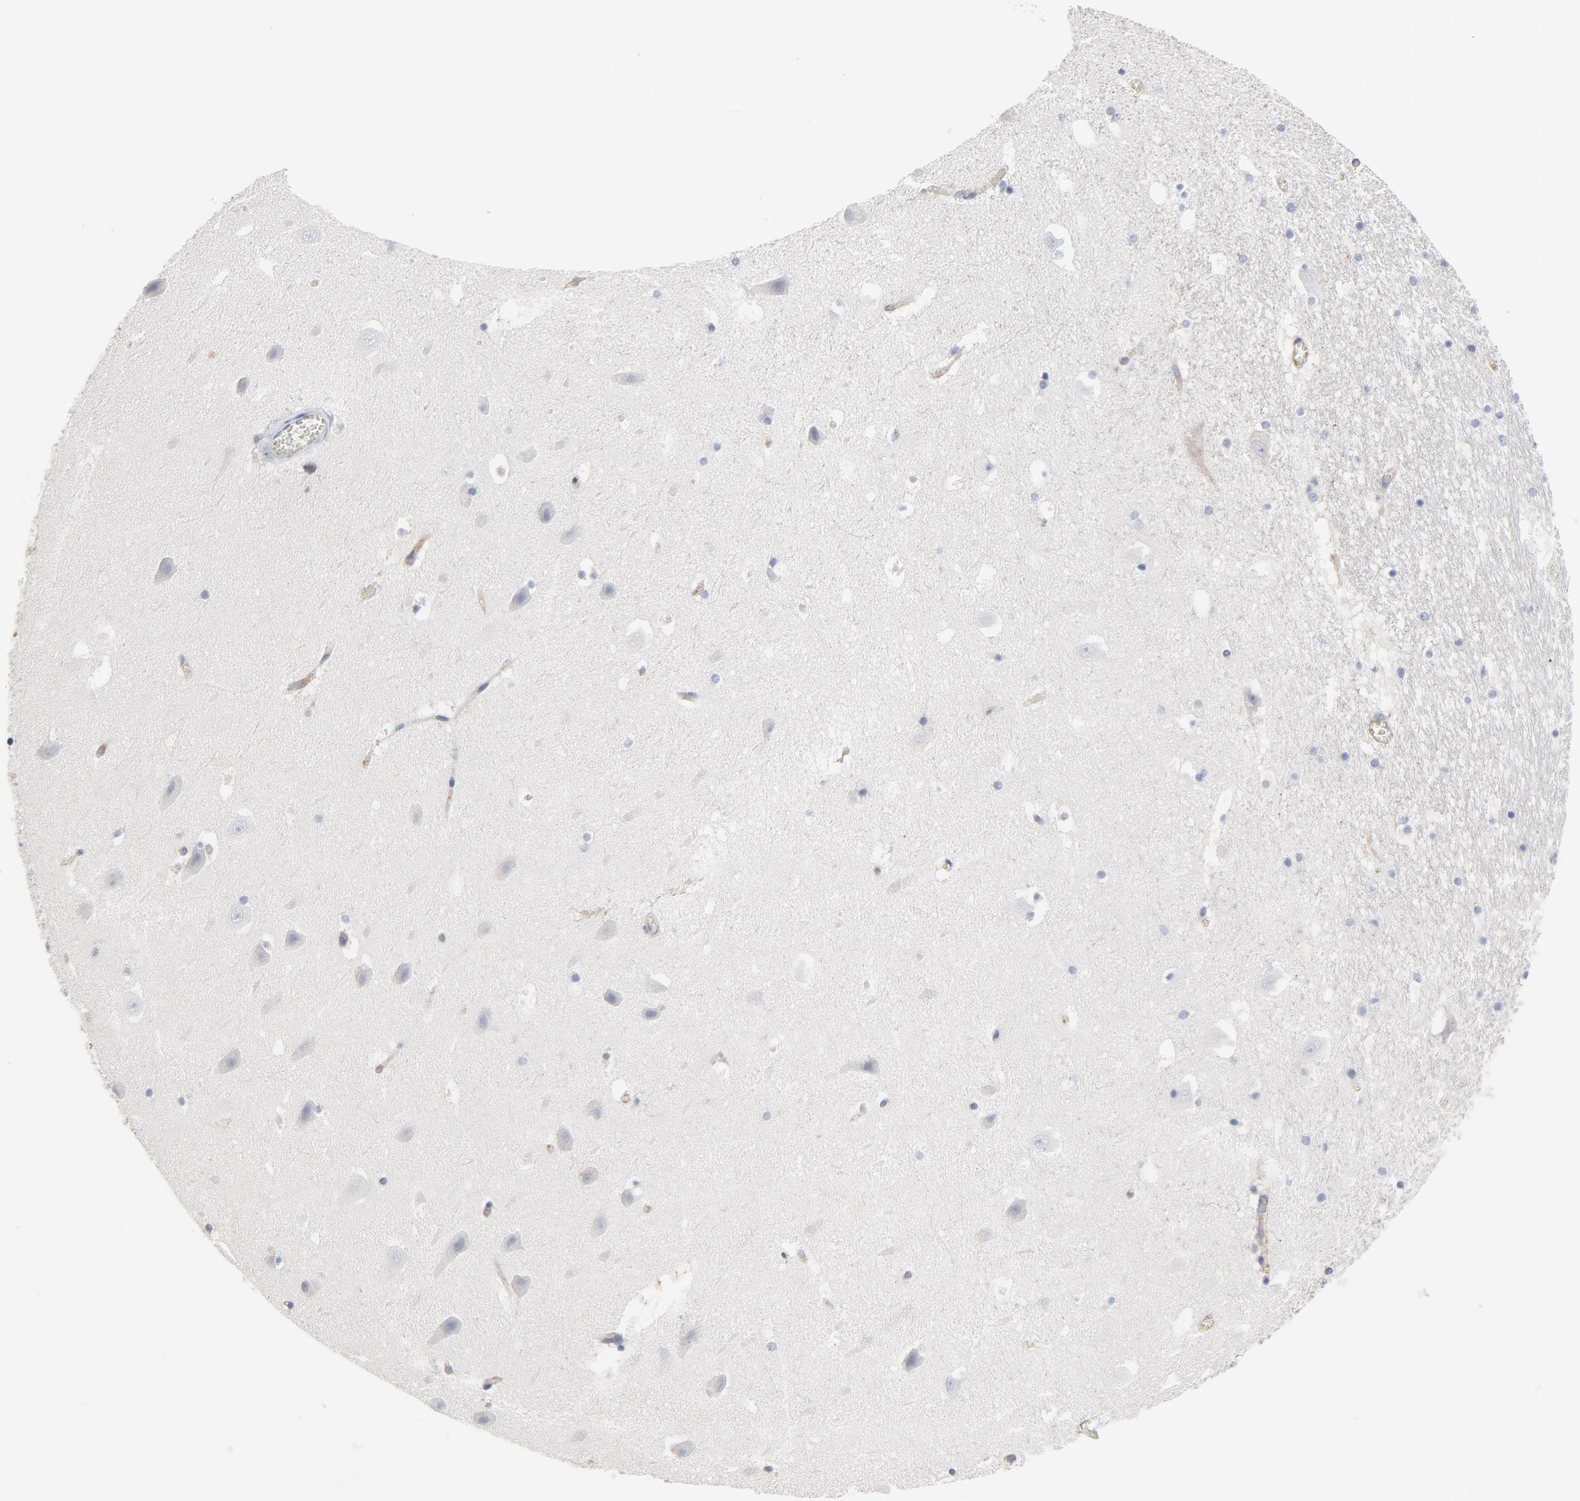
{"staining": {"intensity": "negative", "quantity": "none", "location": "none"}, "tissue": "hippocampus", "cell_type": "Glial cells", "image_type": "normal", "snomed": [{"axis": "morphology", "description": "Normal tissue, NOS"}, {"axis": "topography", "description": "Hippocampus"}], "caption": "Immunohistochemical staining of benign human hippocampus displays no significant staining in glial cells.", "gene": "NXF3", "patient": {"sex": "male", "age": 45}}